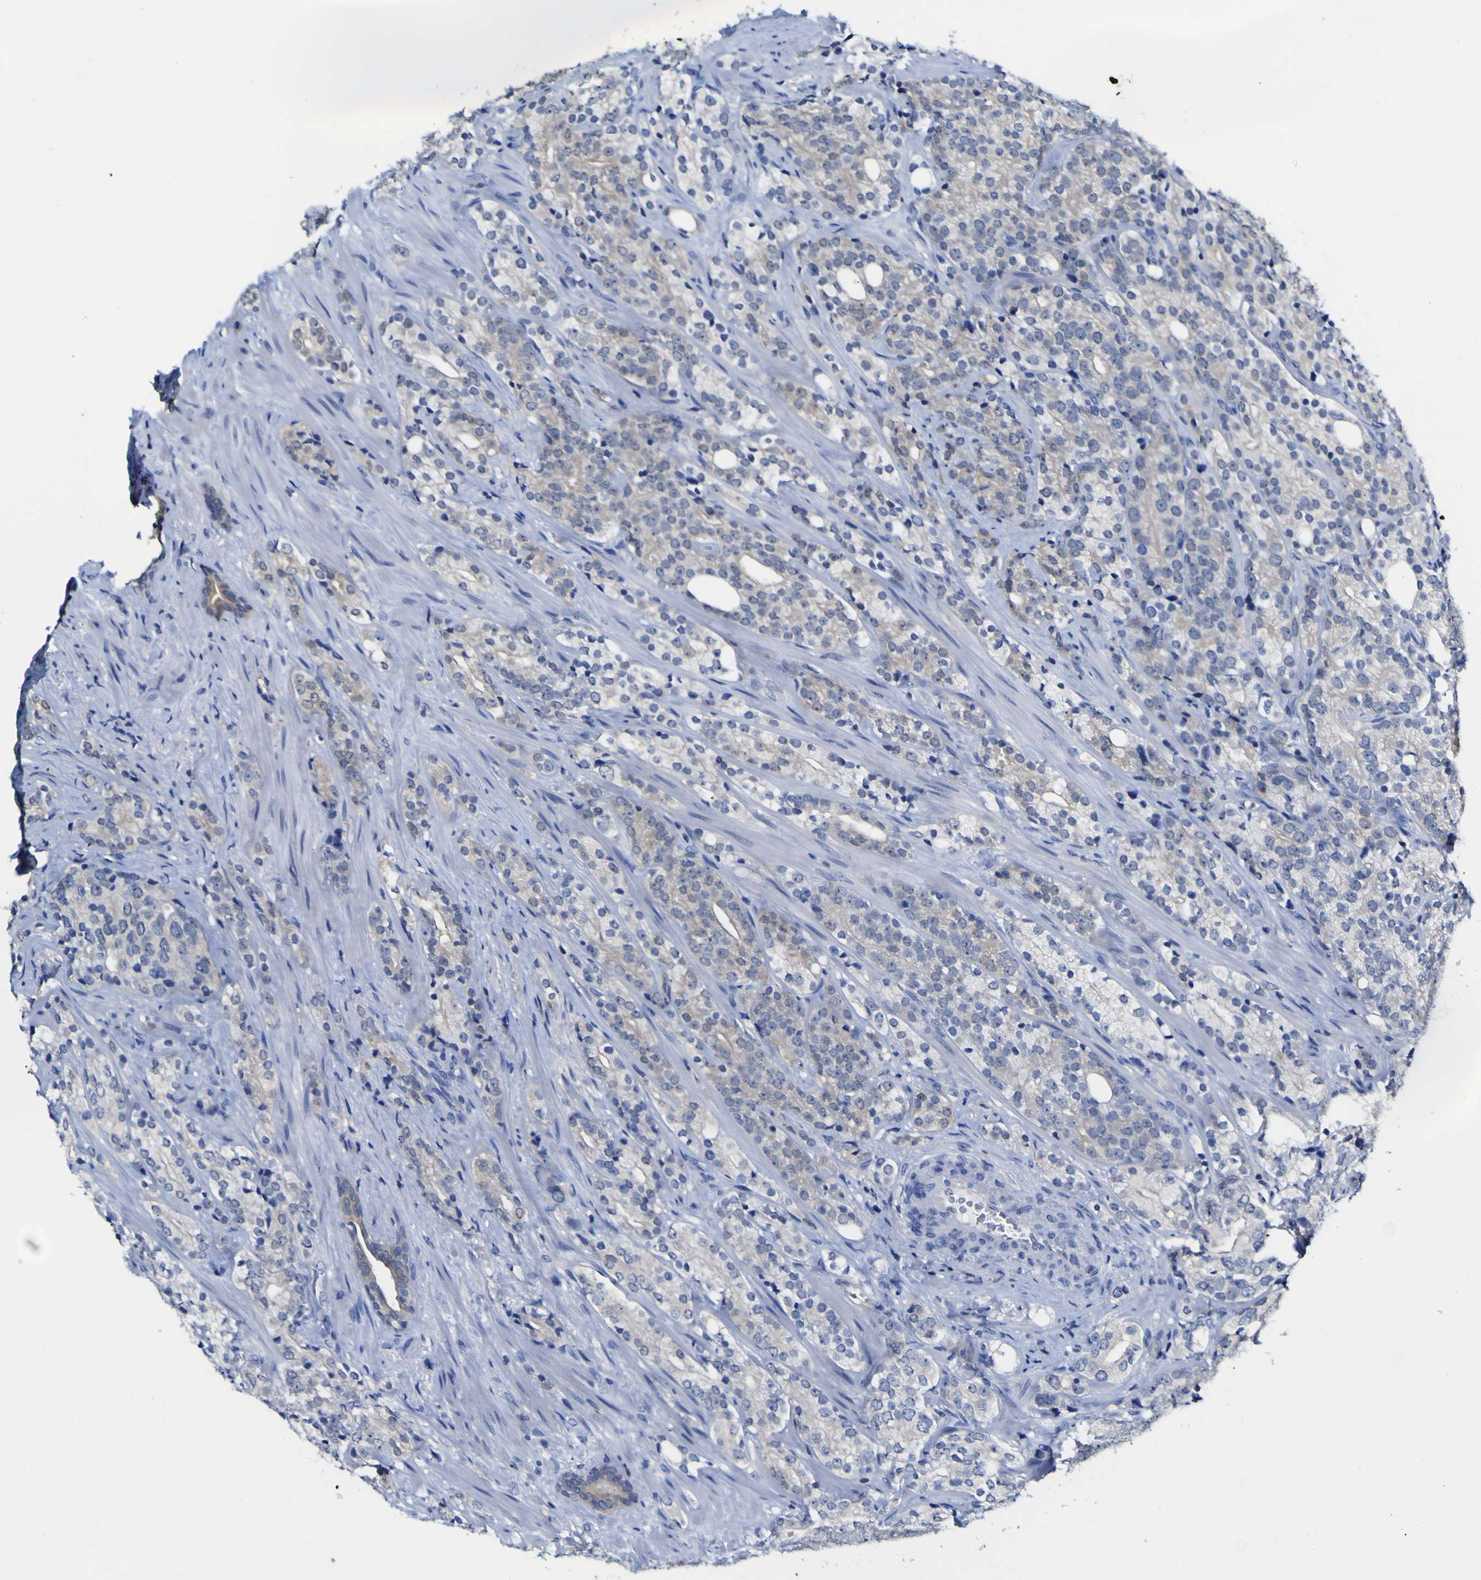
{"staining": {"intensity": "weak", "quantity": "25%-75%", "location": "cytoplasmic/membranous"}, "tissue": "prostate cancer", "cell_type": "Tumor cells", "image_type": "cancer", "snomed": [{"axis": "morphology", "description": "Adenocarcinoma, High grade"}, {"axis": "topography", "description": "Prostate"}], "caption": "Adenocarcinoma (high-grade) (prostate) stained with a protein marker exhibits weak staining in tumor cells.", "gene": "CASP6", "patient": {"sex": "male", "age": 71}}